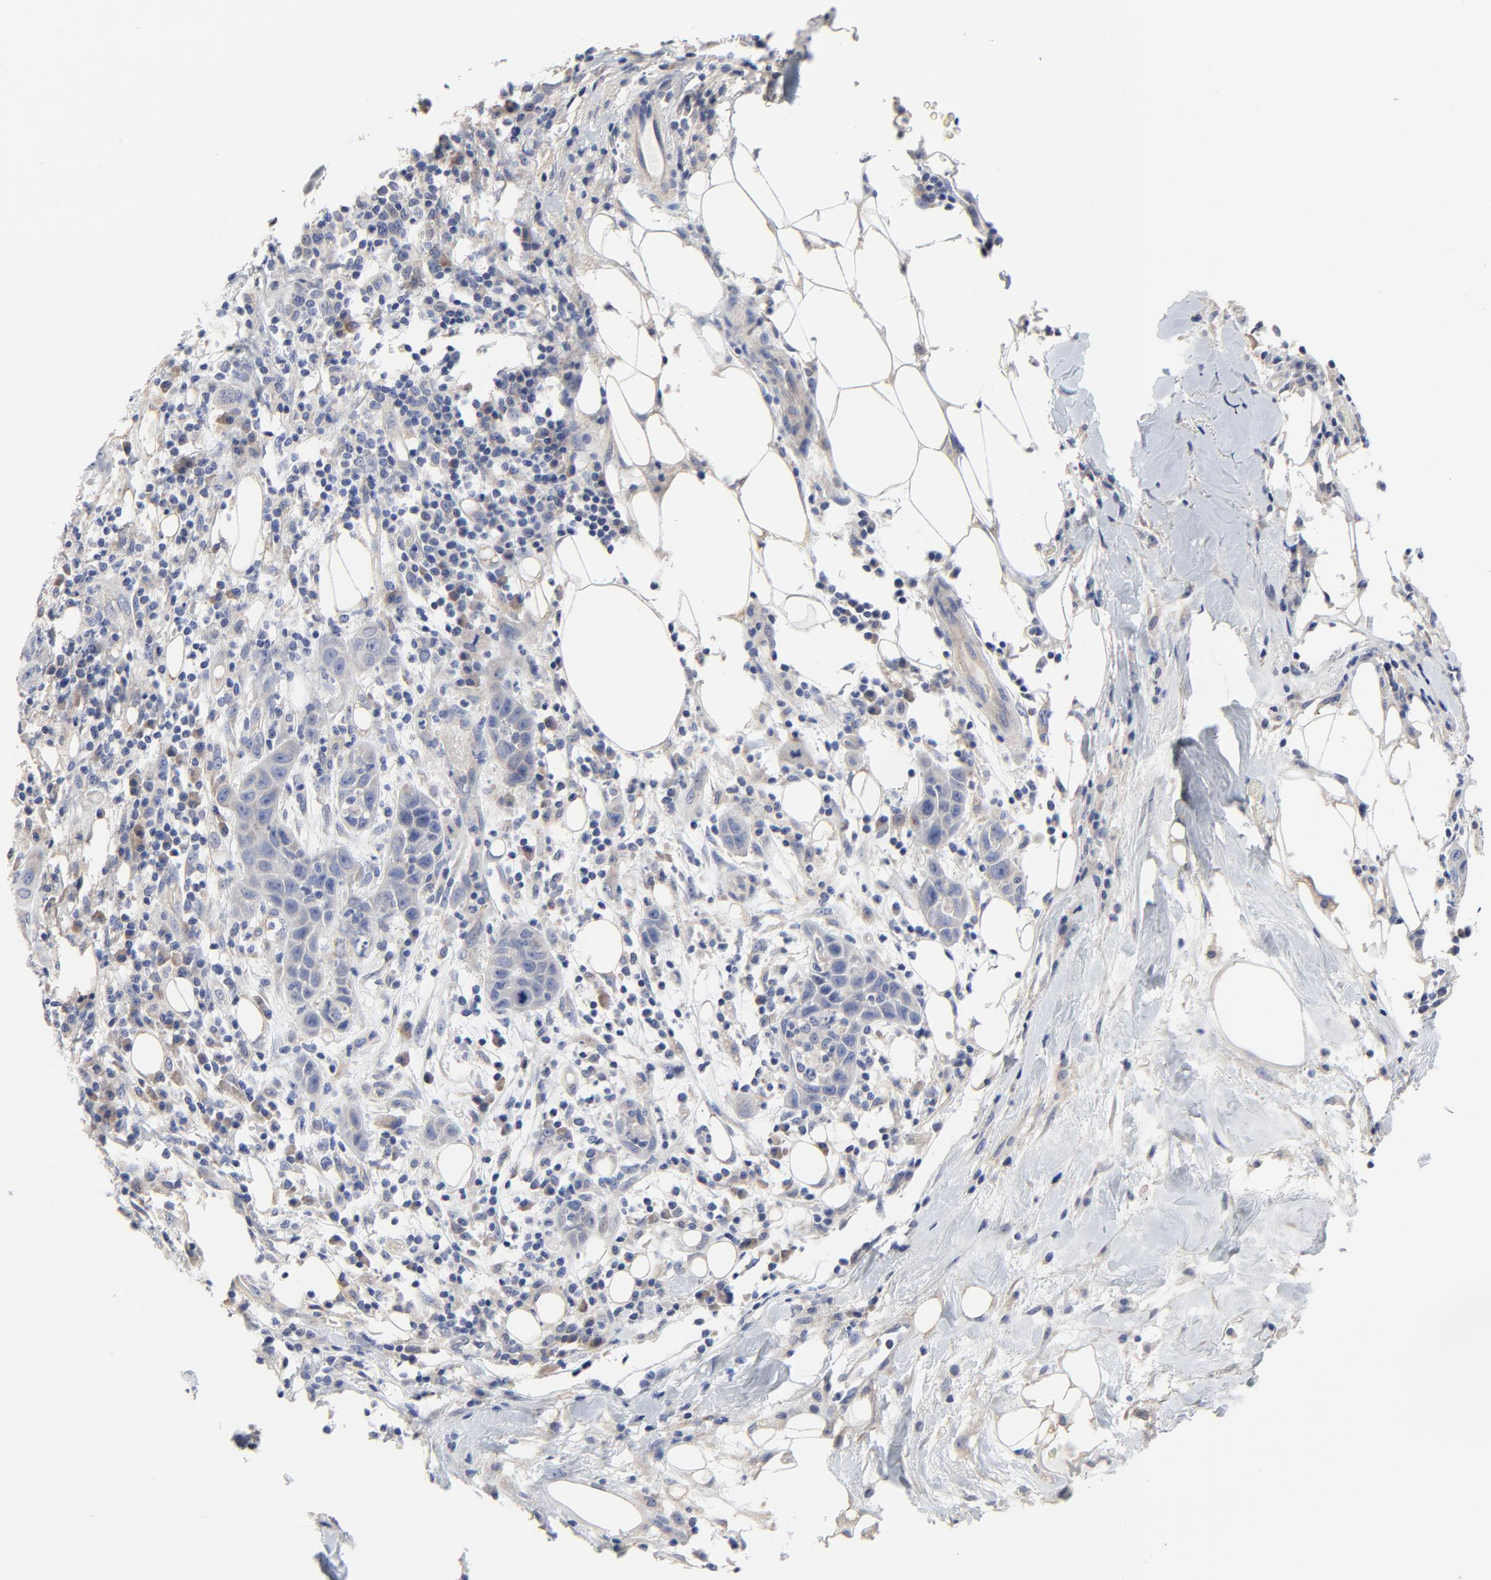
{"staining": {"intensity": "negative", "quantity": "none", "location": "none"}, "tissue": "skin cancer", "cell_type": "Tumor cells", "image_type": "cancer", "snomed": [{"axis": "morphology", "description": "Squamous cell carcinoma, NOS"}, {"axis": "topography", "description": "Skin"}], "caption": "Image shows no protein expression in tumor cells of skin cancer (squamous cell carcinoma) tissue. (Brightfield microscopy of DAB (3,3'-diaminobenzidine) IHC at high magnification).", "gene": "DHRSX", "patient": {"sex": "male", "age": 84}}